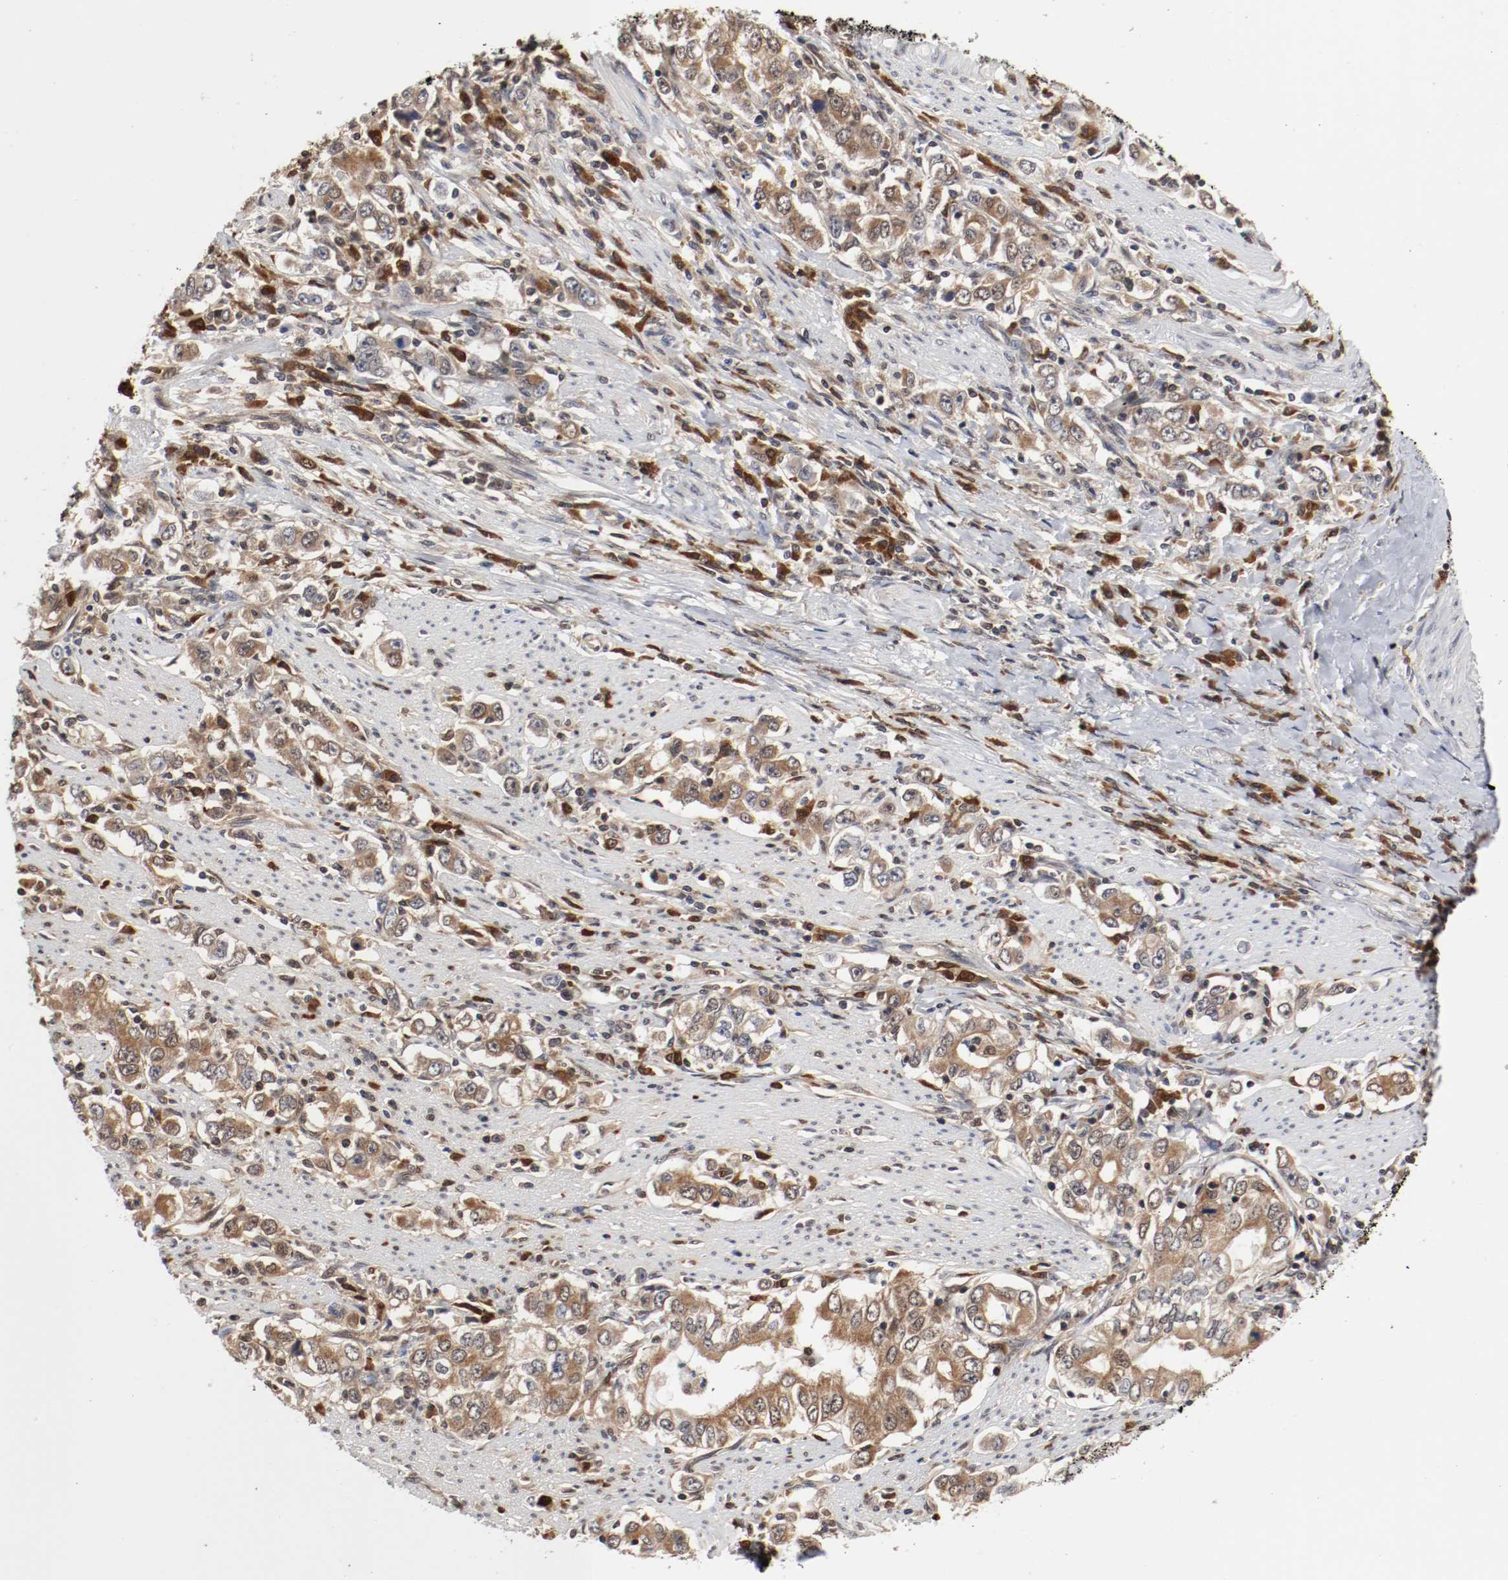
{"staining": {"intensity": "moderate", "quantity": ">75%", "location": "cytoplasmic/membranous"}, "tissue": "stomach cancer", "cell_type": "Tumor cells", "image_type": "cancer", "snomed": [{"axis": "morphology", "description": "Adenocarcinoma, NOS"}, {"axis": "topography", "description": "Stomach, lower"}], "caption": "Protein staining of stomach cancer tissue reveals moderate cytoplasmic/membranous staining in approximately >75% of tumor cells.", "gene": "AFG3L2", "patient": {"sex": "female", "age": 72}}